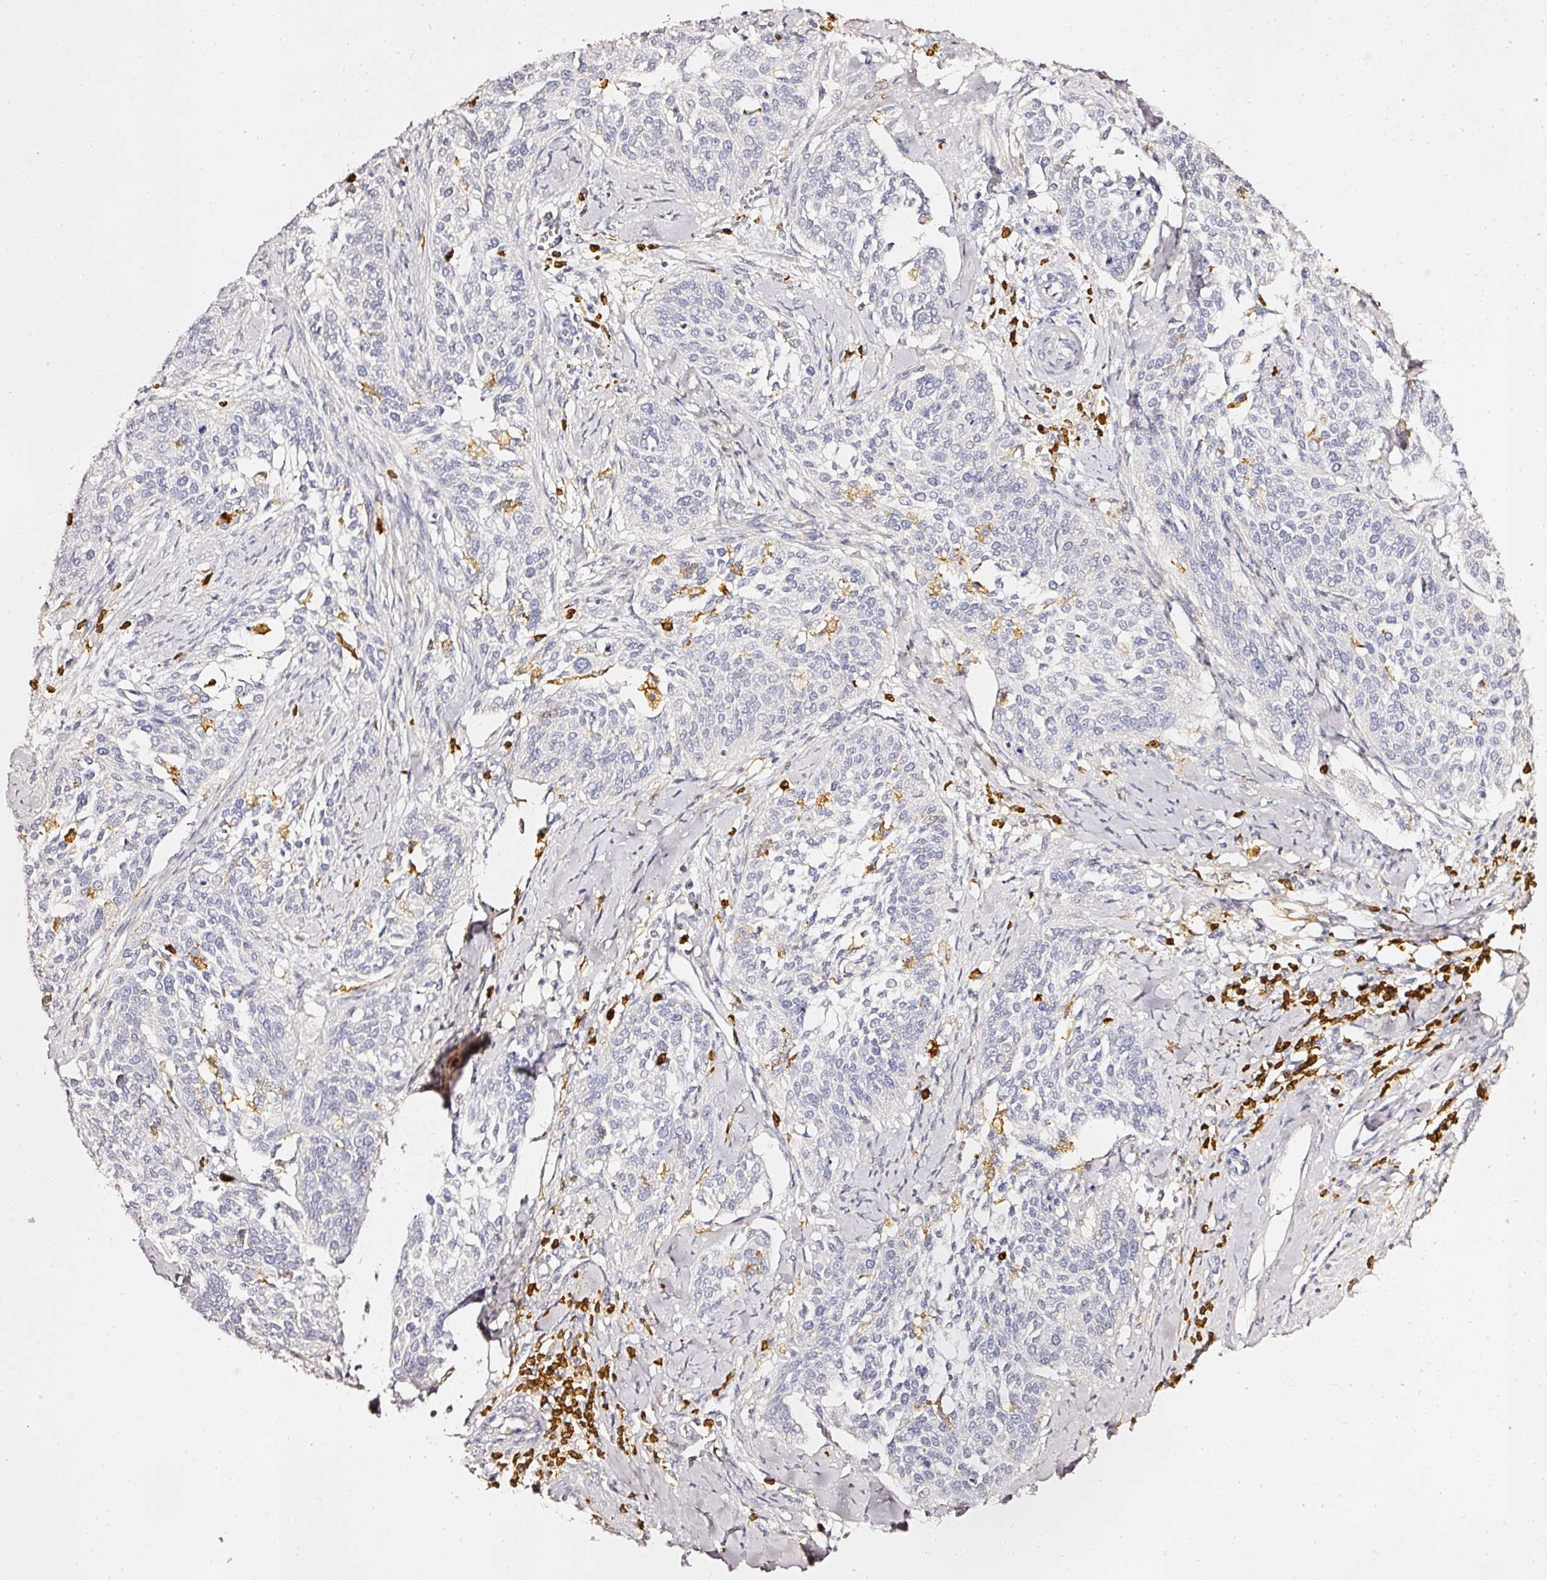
{"staining": {"intensity": "negative", "quantity": "none", "location": "none"}, "tissue": "cervical cancer", "cell_type": "Tumor cells", "image_type": "cancer", "snomed": [{"axis": "morphology", "description": "Squamous cell carcinoma, NOS"}, {"axis": "topography", "description": "Cervix"}], "caption": "The photomicrograph demonstrates no staining of tumor cells in cervical cancer.", "gene": "EVL", "patient": {"sex": "female", "age": 44}}